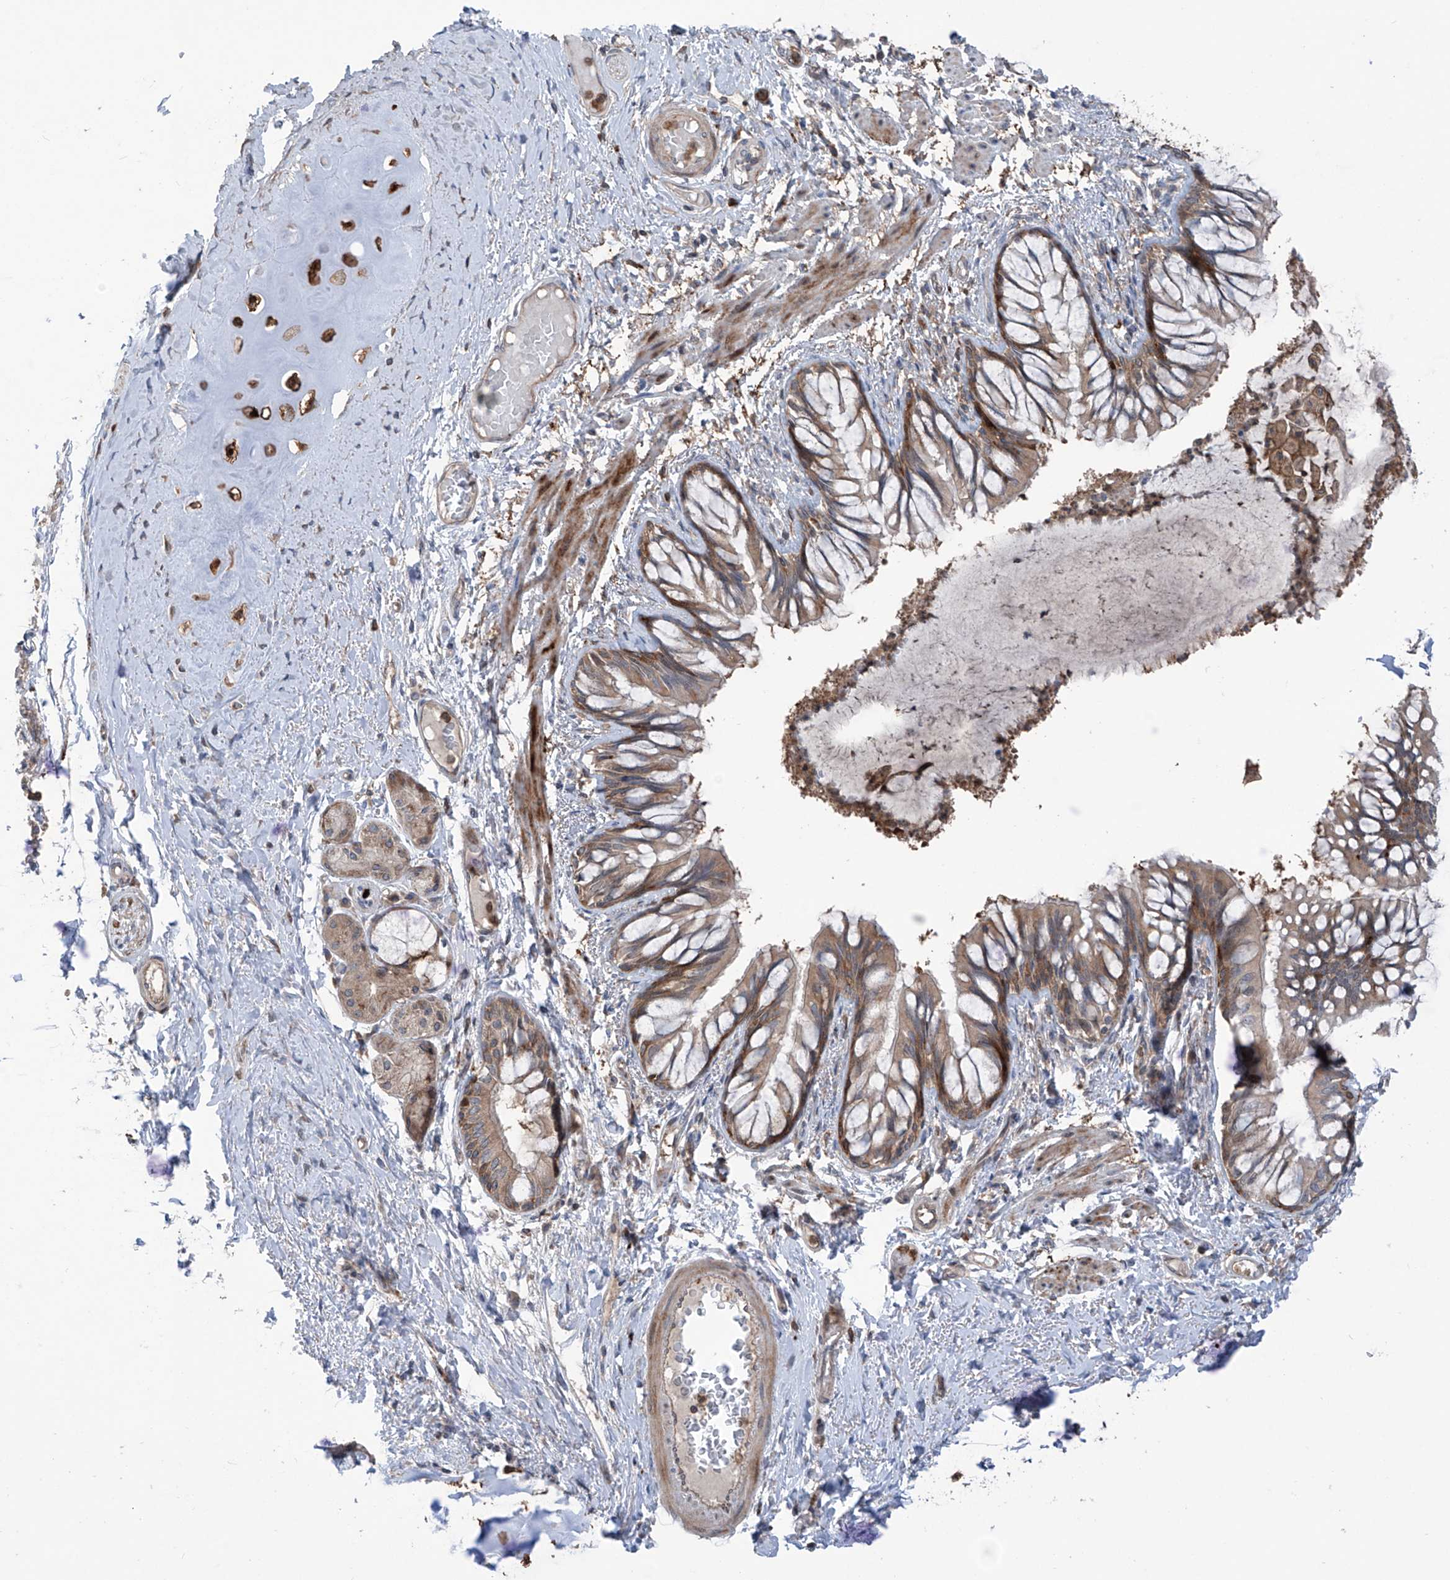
{"staining": {"intensity": "moderate", "quantity": ">75%", "location": "cytoplasmic/membranous"}, "tissue": "bronchus", "cell_type": "Respiratory epithelial cells", "image_type": "normal", "snomed": [{"axis": "morphology", "description": "Normal tissue, NOS"}, {"axis": "topography", "description": "Cartilage tissue"}, {"axis": "topography", "description": "Bronchus"}, {"axis": "topography", "description": "Lung"}], "caption": "Immunohistochemistry image of unremarkable bronchus: human bronchus stained using immunohistochemistry demonstrates medium levels of moderate protein expression localized specifically in the cytoplasmic/membranous of respiratory epithelial cells, appearing as a cytoplasmic/membranous brown color.", "gene": "SAMD3", "patient": {"sex": "female", "age": 49}}